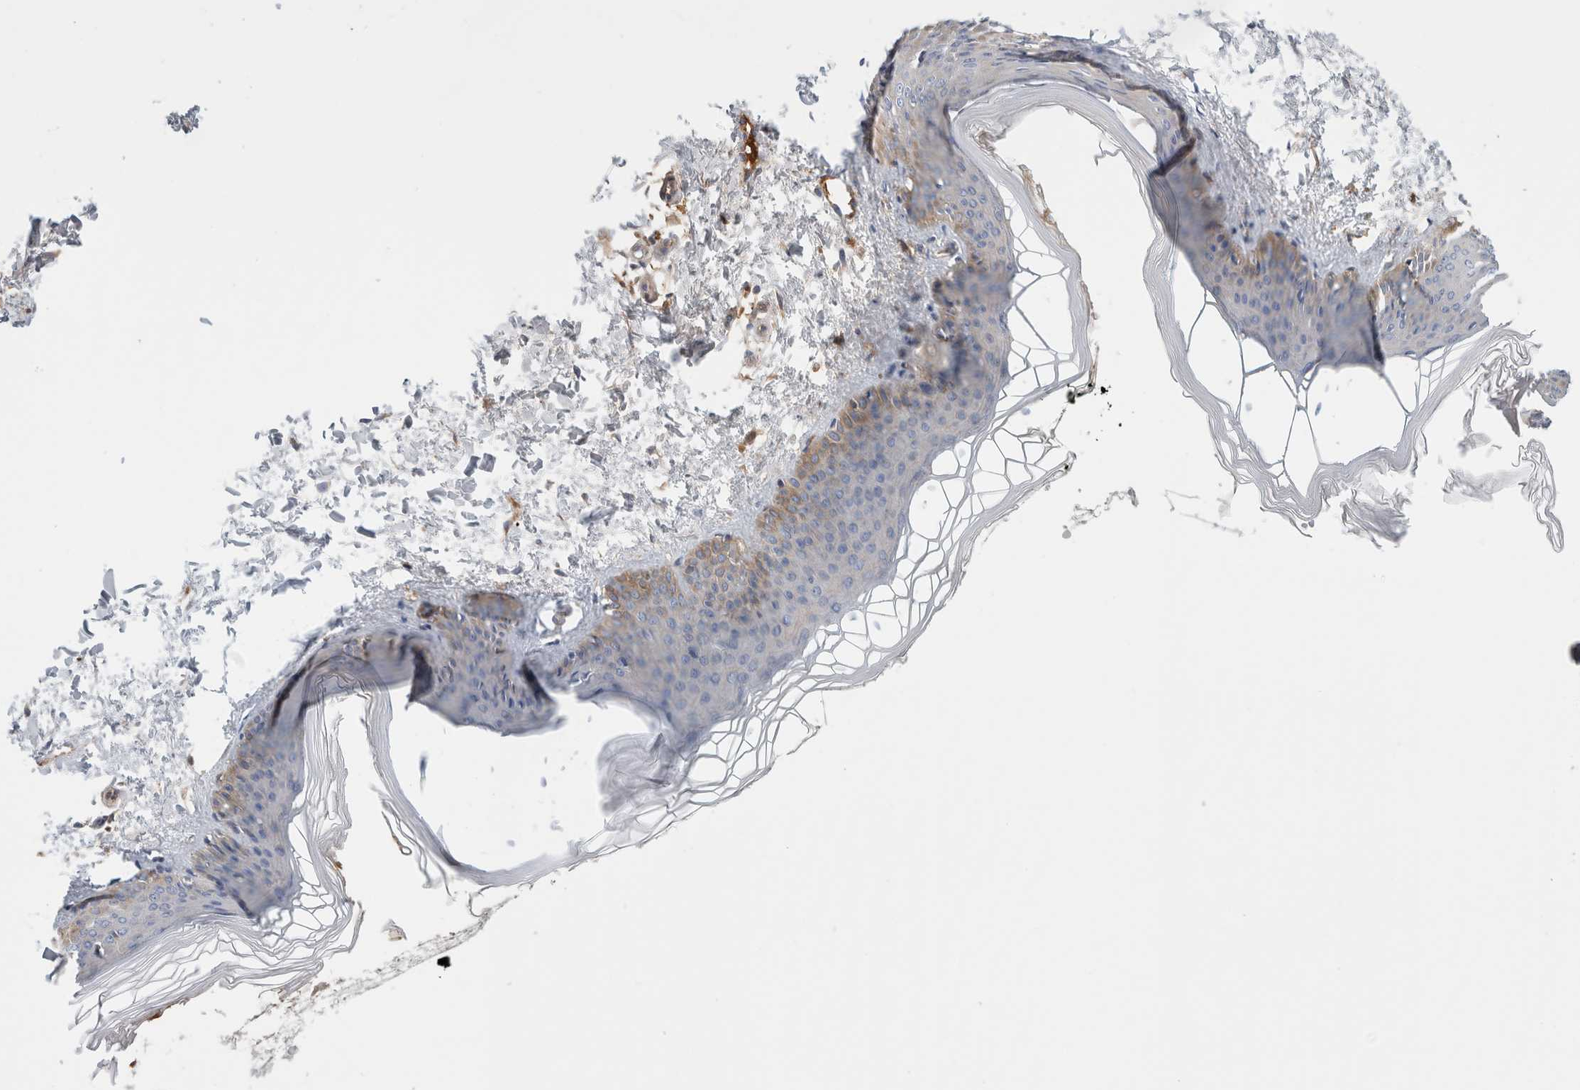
{"staining": {"intensity": "moderate", "quantity": ">75%", "location": "cytoplasmic/membranous"}, "tissue": "skin", "cell_type": "Fibroblasts", "image_type": "normal", "snomed": [{"axis": "morphology", "description": "Normal tissue, NOS"}, {"axis": "topography", "description": "Skin"}], "caption": "Brown immunohistochemical staining in benign skin displays moderate cytoplasmic/membranous positivity in about >75% of fibroblasts. (DAB (3,3'-diaminobenzidine) IHC, brown staining for protein, blue staining for nuclei).", "gene": "CFI", "patient": {"sex": "female", "age": 27}}